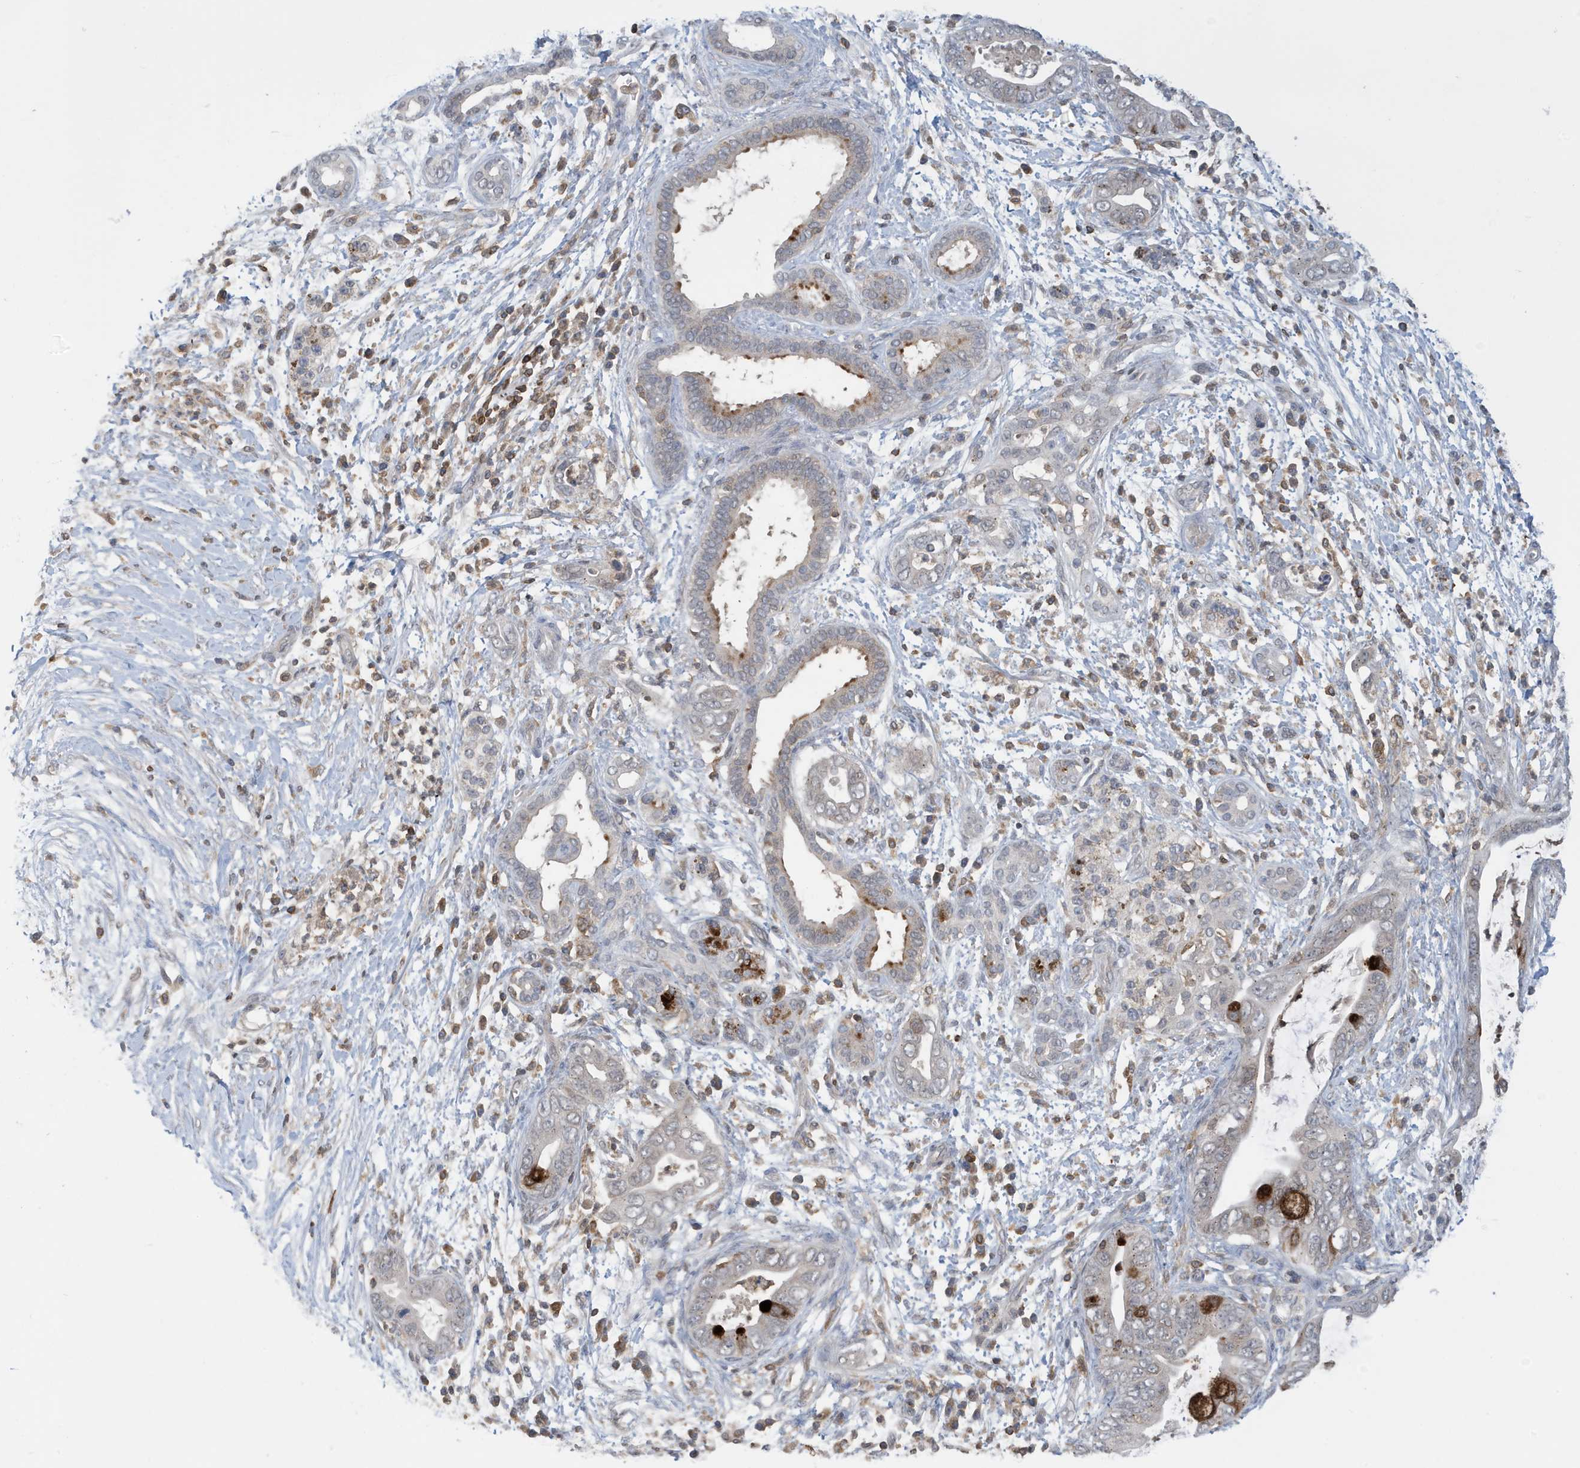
{"staining": {"intensity": "strong", "quantity": "<25%", "location": "cytoplasmic/membranous"}, "tissue": "pancreatic cancer", "cell_type": "Tumor cells", "image_type": "cancer", "snomed": [{"axis": "morphology", "description": "Adenocarcinoma, NOS"}, {"axis": "topography", "description": "Pancreas"}], "caption": "Pancreatic cancer stained with a brown dye reveals strong cytoplasmic/membranous positive staining in approximately <25% of tumor cells.", "gene": "NSUN3", "patient": {"sex": "male", "age": 75}}